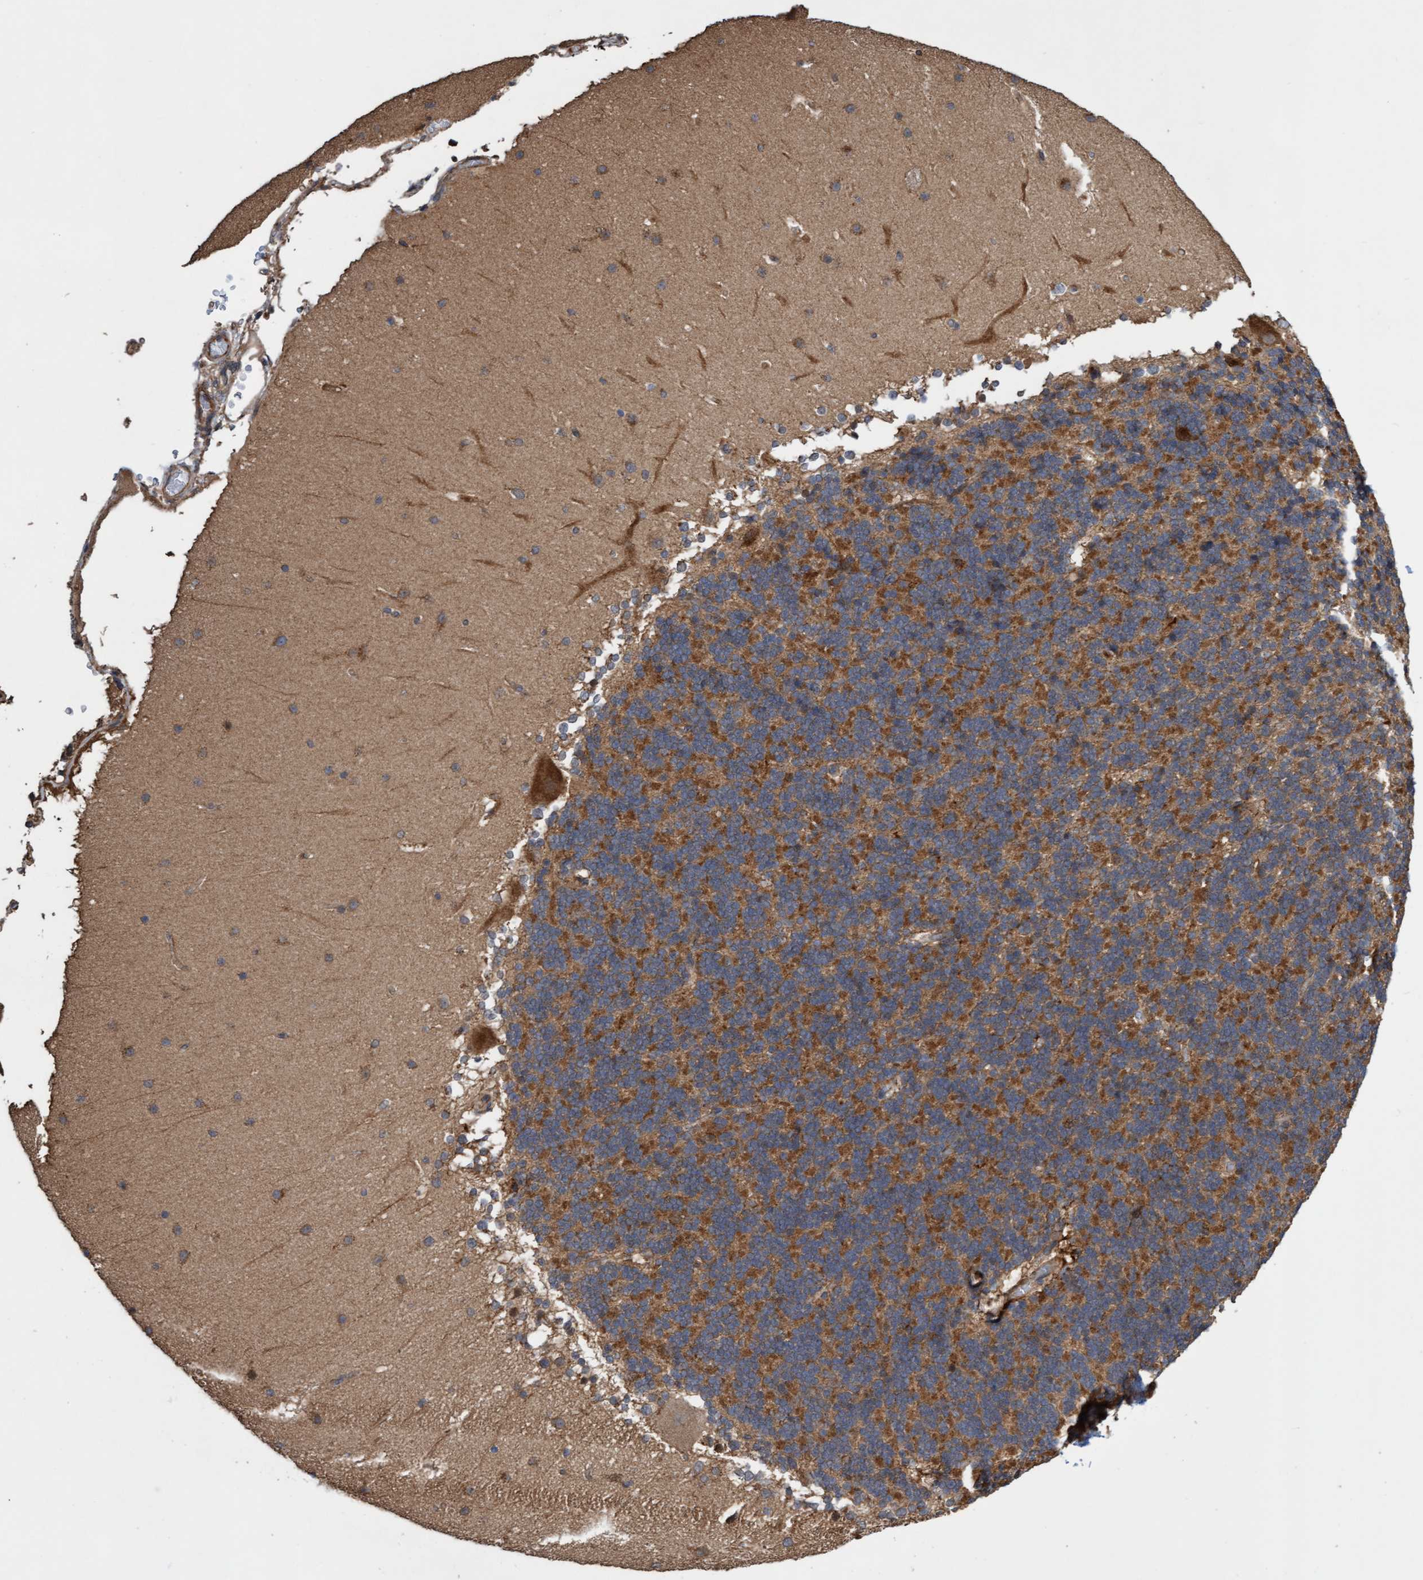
{"staining": {"intensity": "moderate", "quantity": ">75%", "location": "cytoplasmic/membranous"}, "tissue": "cerebellum", "cell_type": "Cells in granular layer", "image_type": "normal", "snomed": [{"axis": "morphology", "description": "Normal tissue, NOS"}, {"axis": "topography", "description": "Cerebellum"}], "caption": "Human cerebellum stained with a brown dye demonstrates moderate cytoplasmic/membranous positive positivity in approximately >75% of cells in granular layer.", "gene": "ITFG1", "patient": {"sex": "female", "age": 19}}